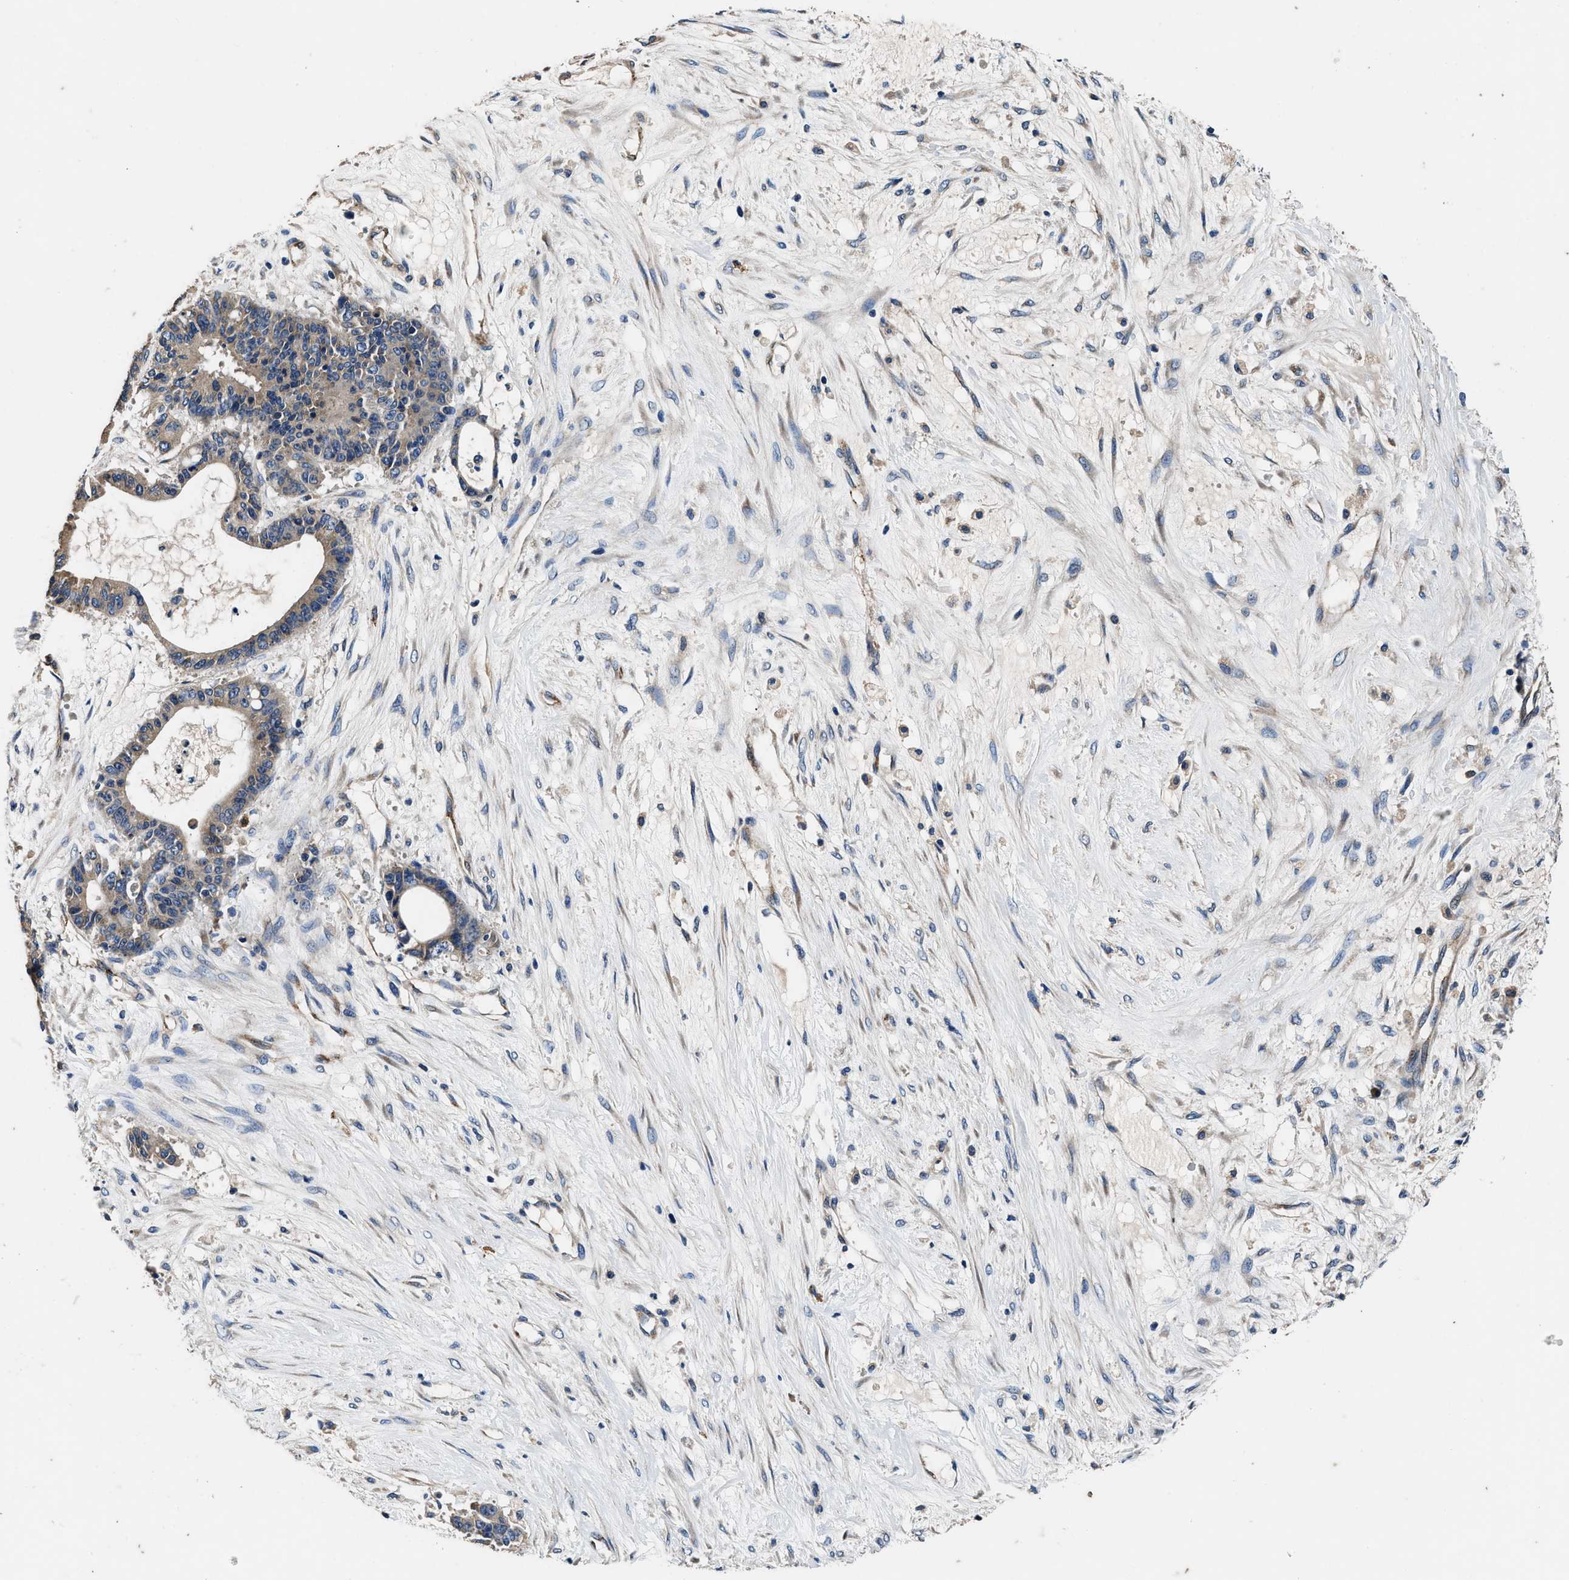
{"staining": {"intensity": "weak", "quantity": ">75%", "location": "cytoplasmic/membranous"}, "tissue": "liver cancer", "cell_type": "Tumor cells", "image_type": "cancer", "snomed": [{"axis": "morphology", "description": "Cholangiocarcinoma"}, {"axis": "topography", "description": "Liver"}], "caption": "DAB immunohistochemical staining of human liver cholangiocarcinoma reveals weak cytoplasmic/membranous protein staining in about >75% of tumor cells.", "gene": "DHRS7B", "patient": {"sex": "female", "age": 73}}